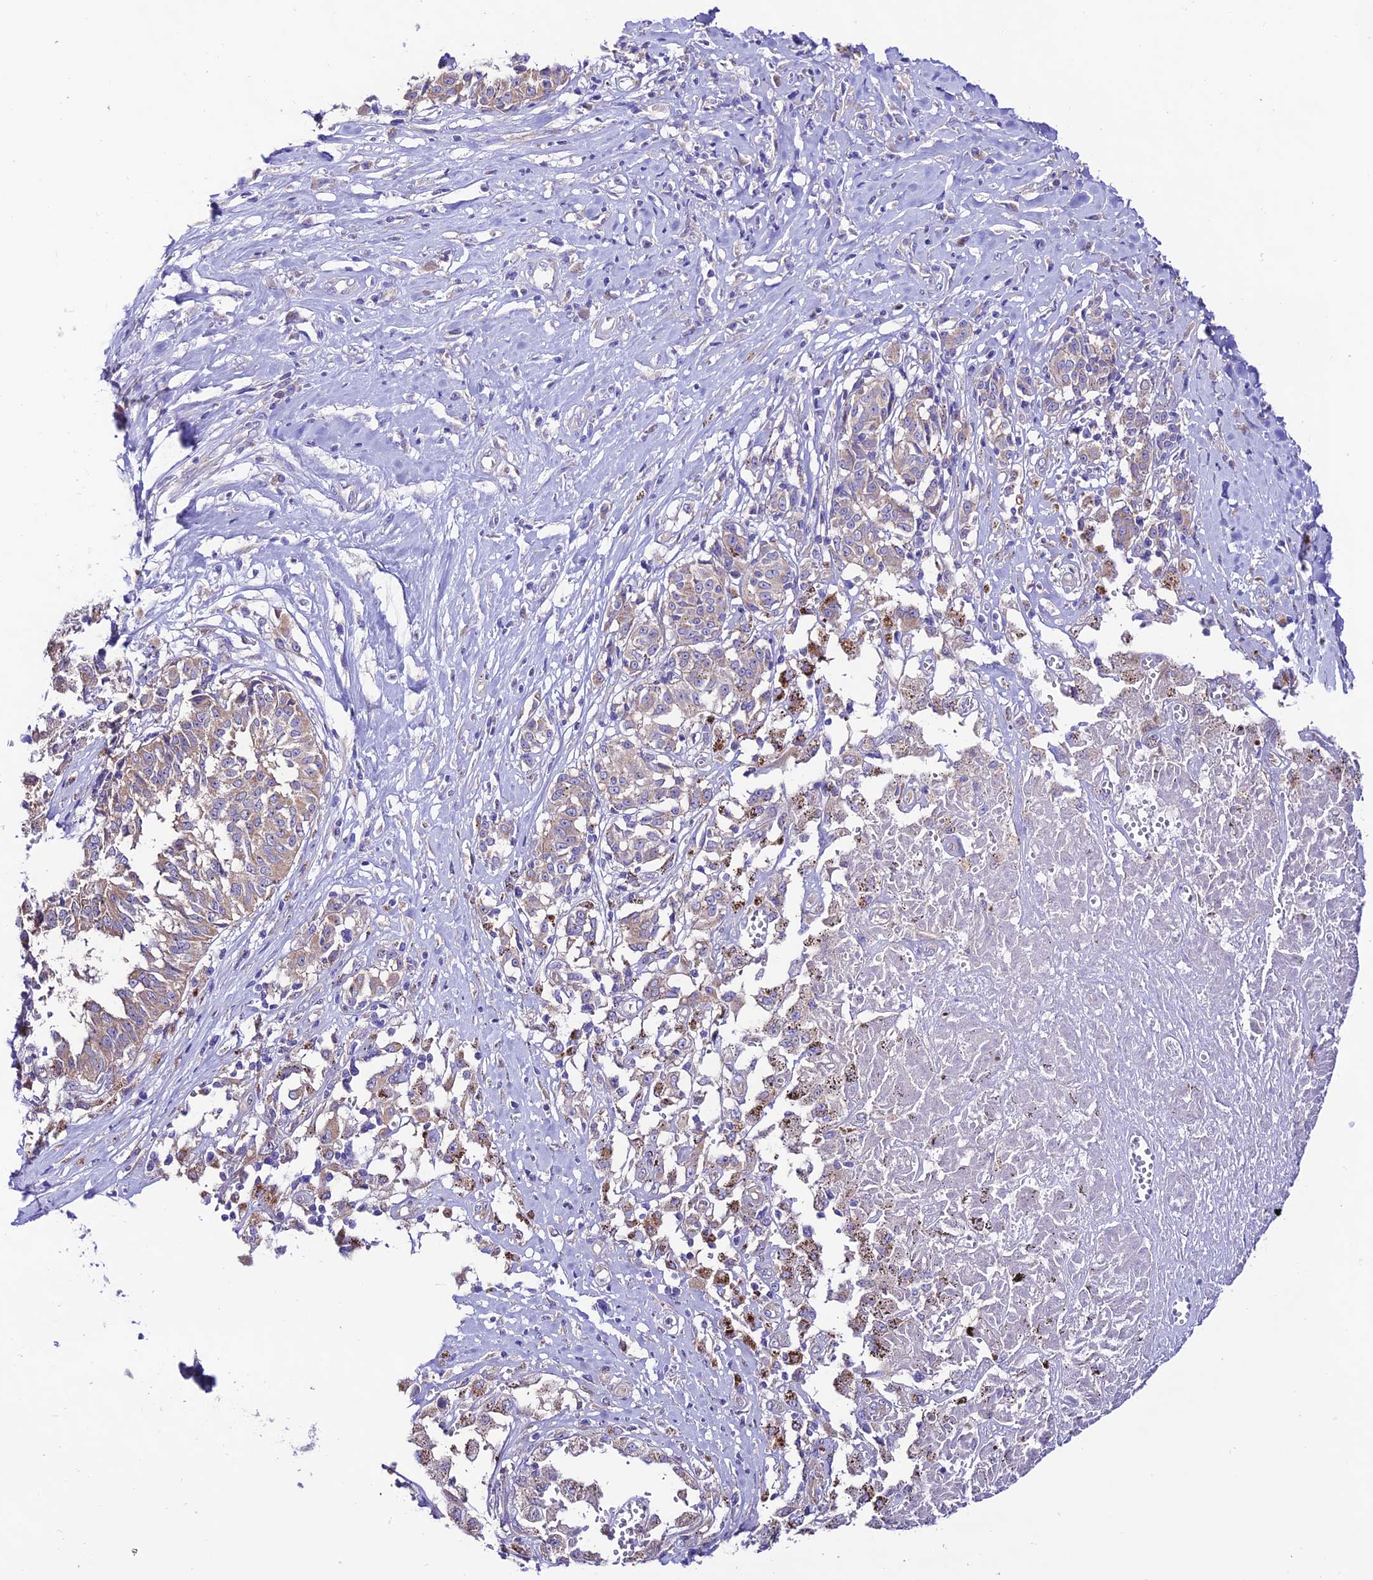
{"staining": {"intensity": "weak", "quantity": "25%-75%", "location": "cytoplasmic/membranous"}, "tissue": "melanoma", "cell_type": "Tumor cells", "image_type": "cancer", "snomed": [{"axis": "morphology", "description": "Malignant melanoma, NOS"}, {"axis": "topography", "description": "Skin"}], "caption": "This is a micrograph of IHC staining of melanoma, which shows weak expression in the cytoplasmic/membranous of tumor cells.", "gene": "LACTB2", "patient": {"sex": "female", "age": 72}}